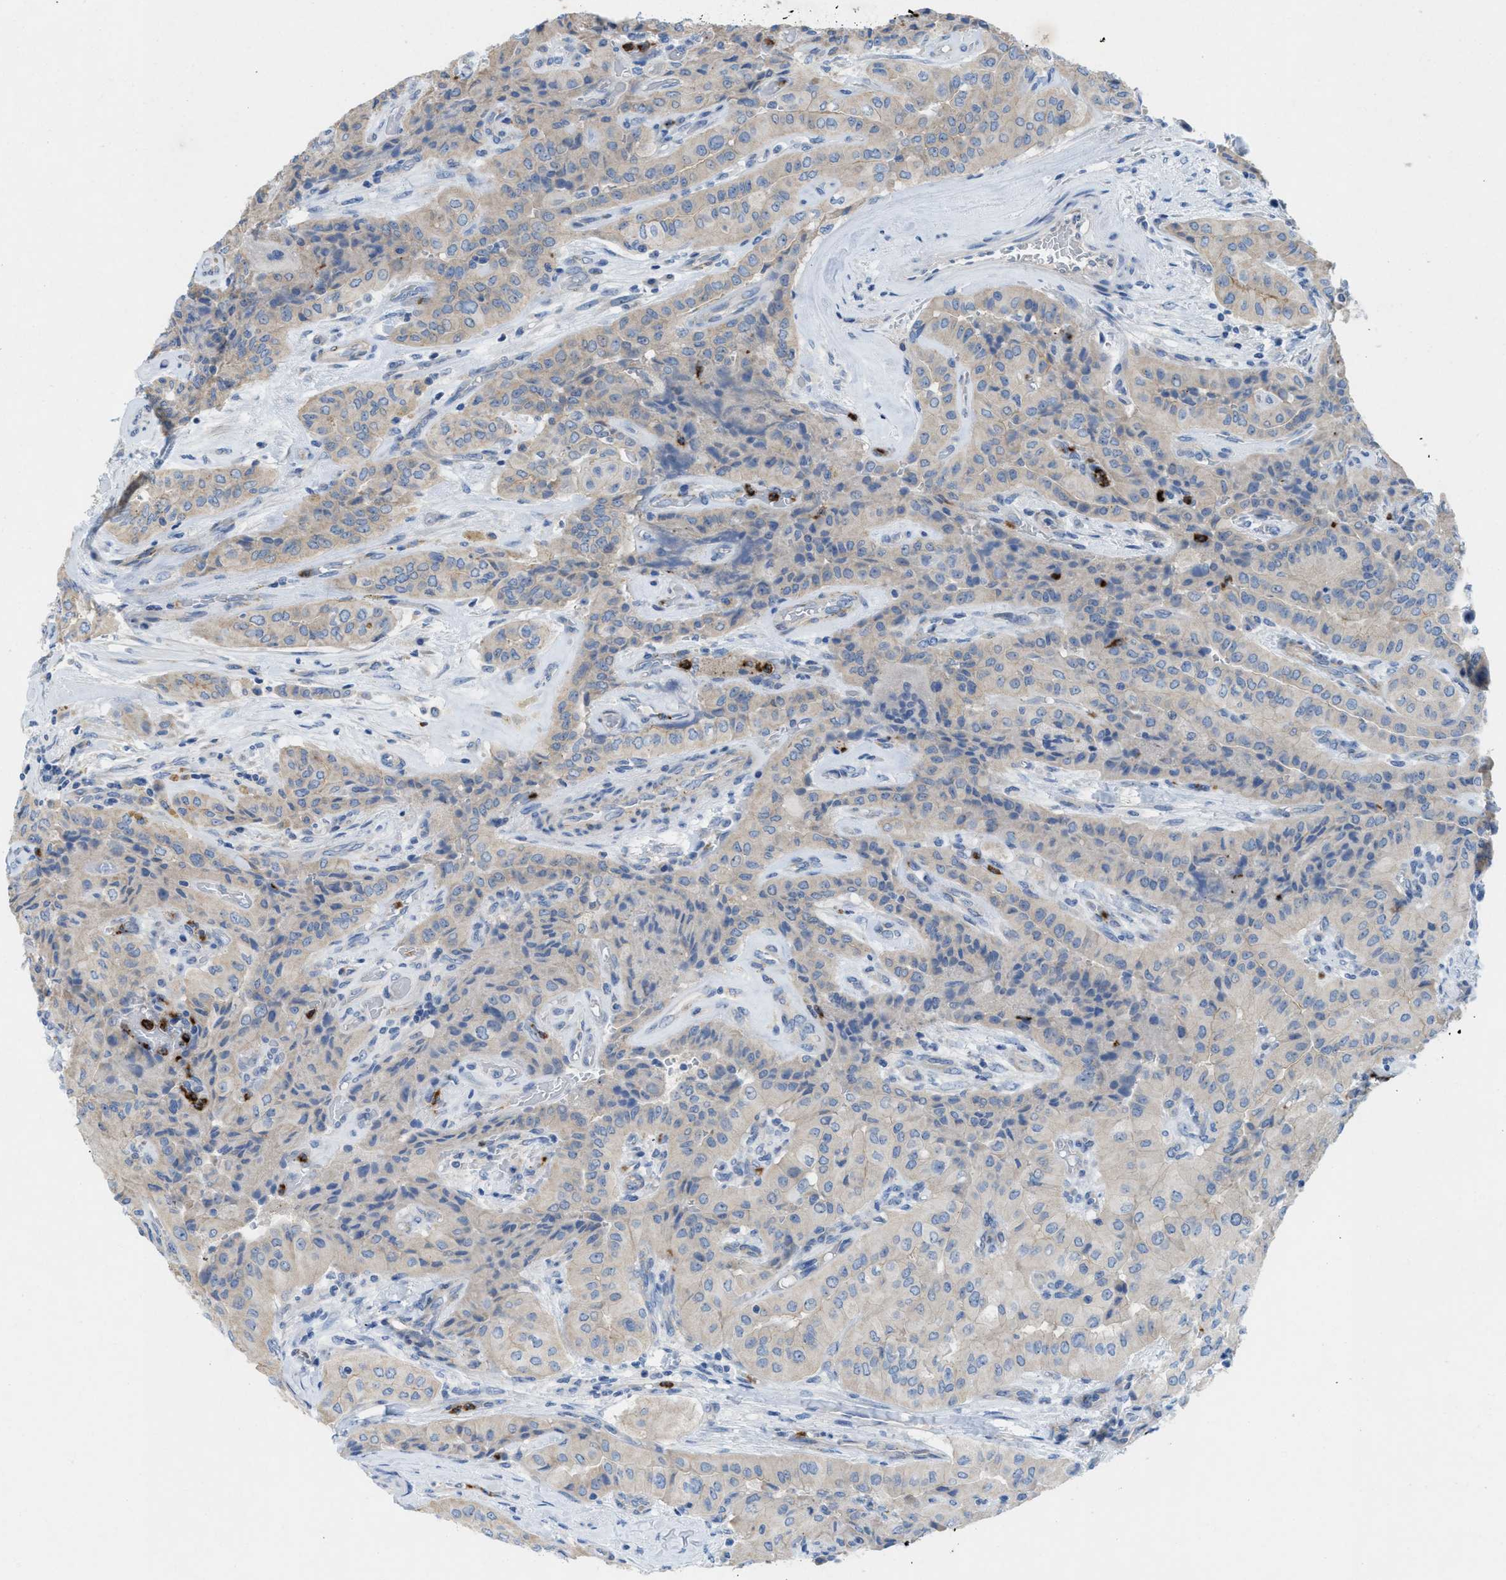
{"staining": {"intensity": "weak", "quantity": "<25%", "location": "cytoplasmic/membranous"}, "tissue": "thyroid cancer", "cell_type": "Tumor cells", "image_type": "cancer", "snomed": [{"axis": "morphology", "description": "Papillary adenocarcinoma, NOS"}, {"axis": "topography", "description": "Thyroid gland"}], "caption": "Immunohistochemical staining of human thyroid papillary adenocarcinoma exhibits no significant staining in tumor cells. Nuclei are stained in blue.", "gene": "CMTM1", "patient": {"sex": "female", "age": 59}}